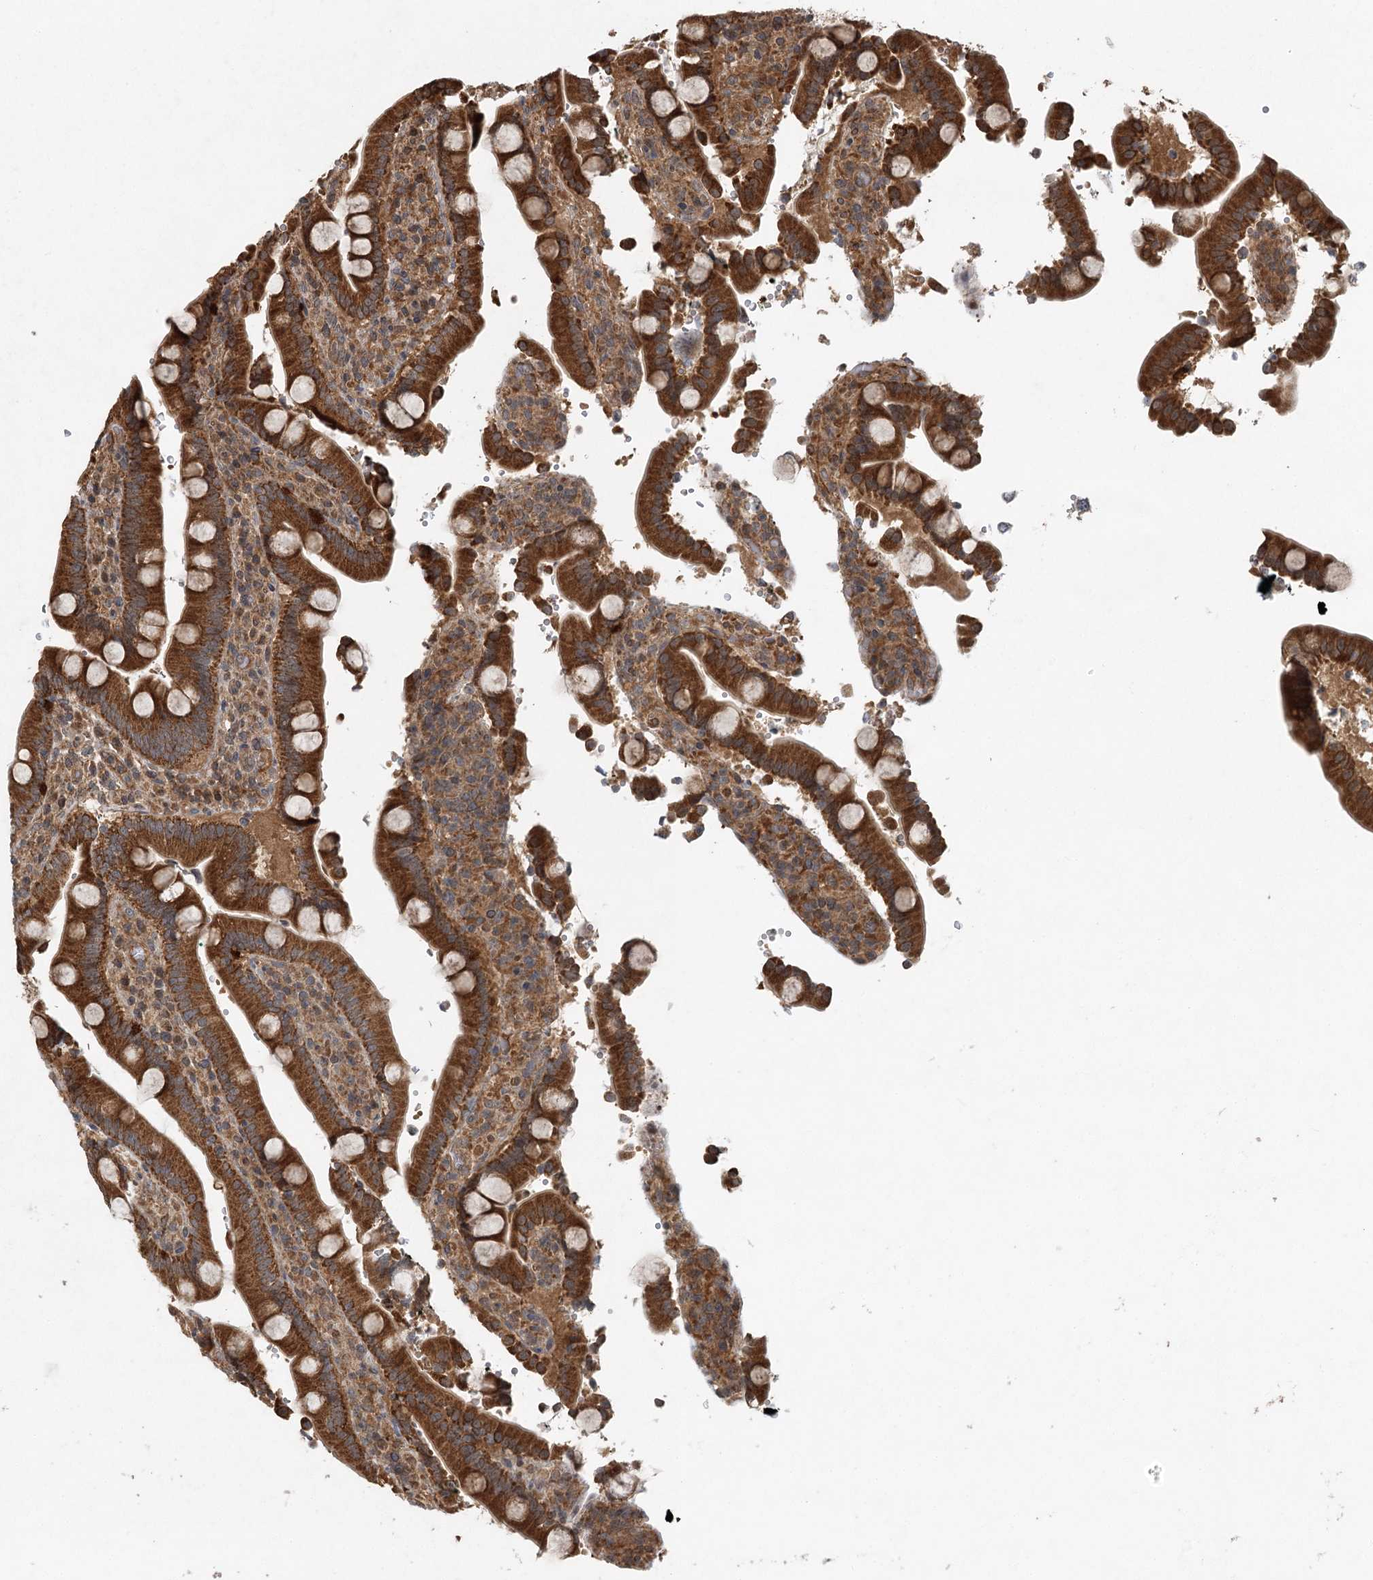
{"staining": {"intensity": "strong", "quantity": ">75%", "location": "cytoplasmic/membranous"}, "tissue": "duodenum", "cell_type": "Glandular cells", "image_type": "normal", "snomed": [{"axis": "morphology", "description": "Normal tissue, NOS"}, {"axis": "topography", "description": "Small intestine, NOS"}], "caption": "DAB (3,3'-diaminobenzidine) immunohistochemical staining of normal duodenum reveals strong cytoplasmic/membranous protein staining in approximately >75% of glandular cells.", "gene": "INSIG2", "patient": {"sex": "female", "age": 71}}